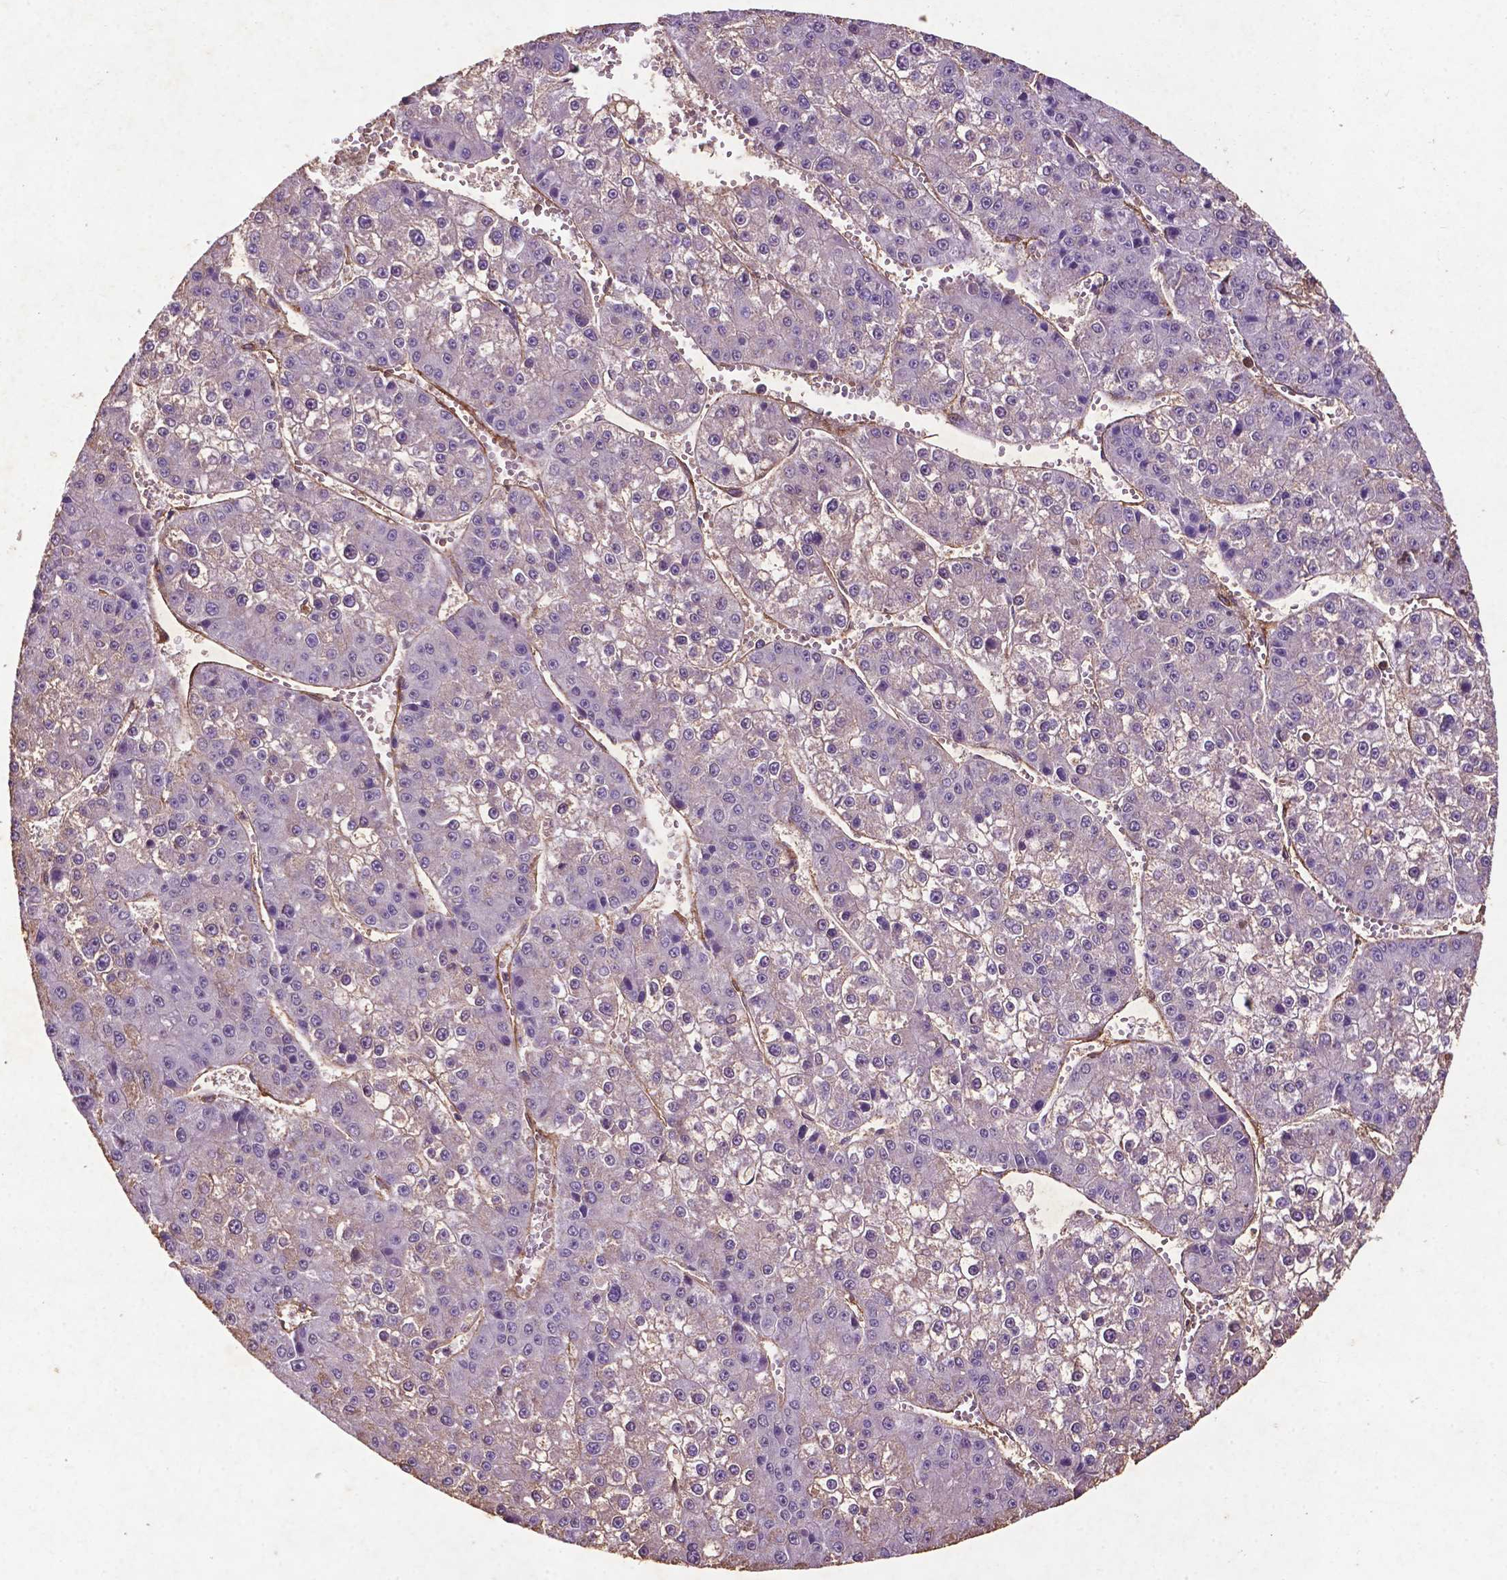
{"staining": {"intensity": "weak", "quantity": "25%-75%", "location": "cytoplasmic/membranous"}, "tissue": "liver cancer", "cell_type": "Tumor cells", "image_type": "cancer", "snomed": [{"axis": "morphology", "description": "Carcinoma, Hepatocellular, NOS"}, {"axis": "topography", "description": "Liver"}], "caption": "A brown stain shows weak cytoplasmic/membranous staining of a protein in liver cancer tumor cells.", "gene": "RRAS", "patient": {"sex": "female", "age": 73}}